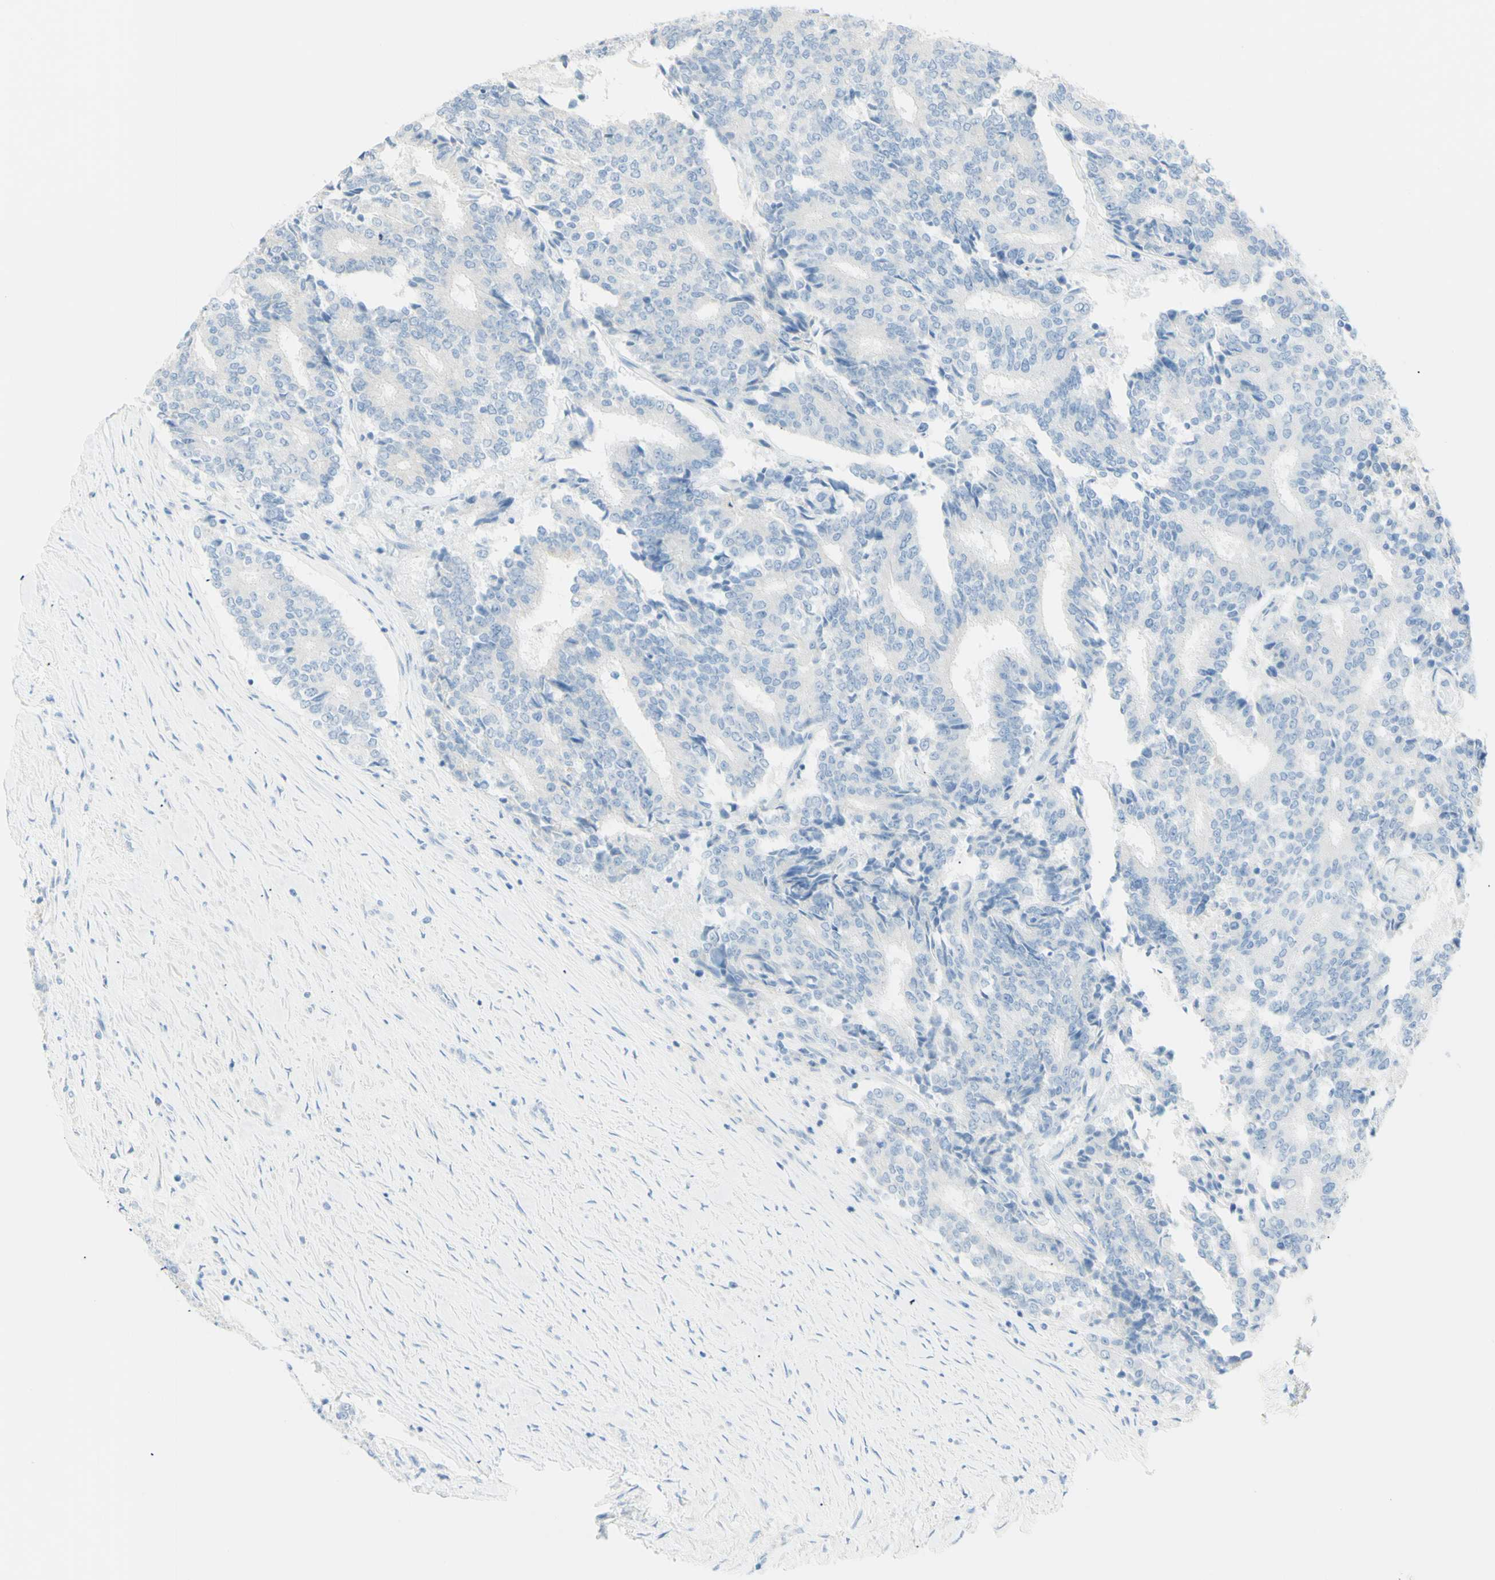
{"staining": {"intensity": "negative", "quantity": "none", "location": "none"}, "tissue": "prostate cancer", "cell_type": "Tumor cells", "image_type": "cancer", "snomed": [{"axis": "morphology", "description": "Normal tissue, NOS"}, {"axis": "morphology", "description": "Adenocarcinoma, High grade"}, {"axis": "topography", "description": "Prostate"}, {"axis": "topography", "description": "Seminal veicle"}], "caption": "Tumor cells are negative for protein expression in human prostate cancer.", "gene": "LETM1", "patient": {"sex": "male", "age": 55}}